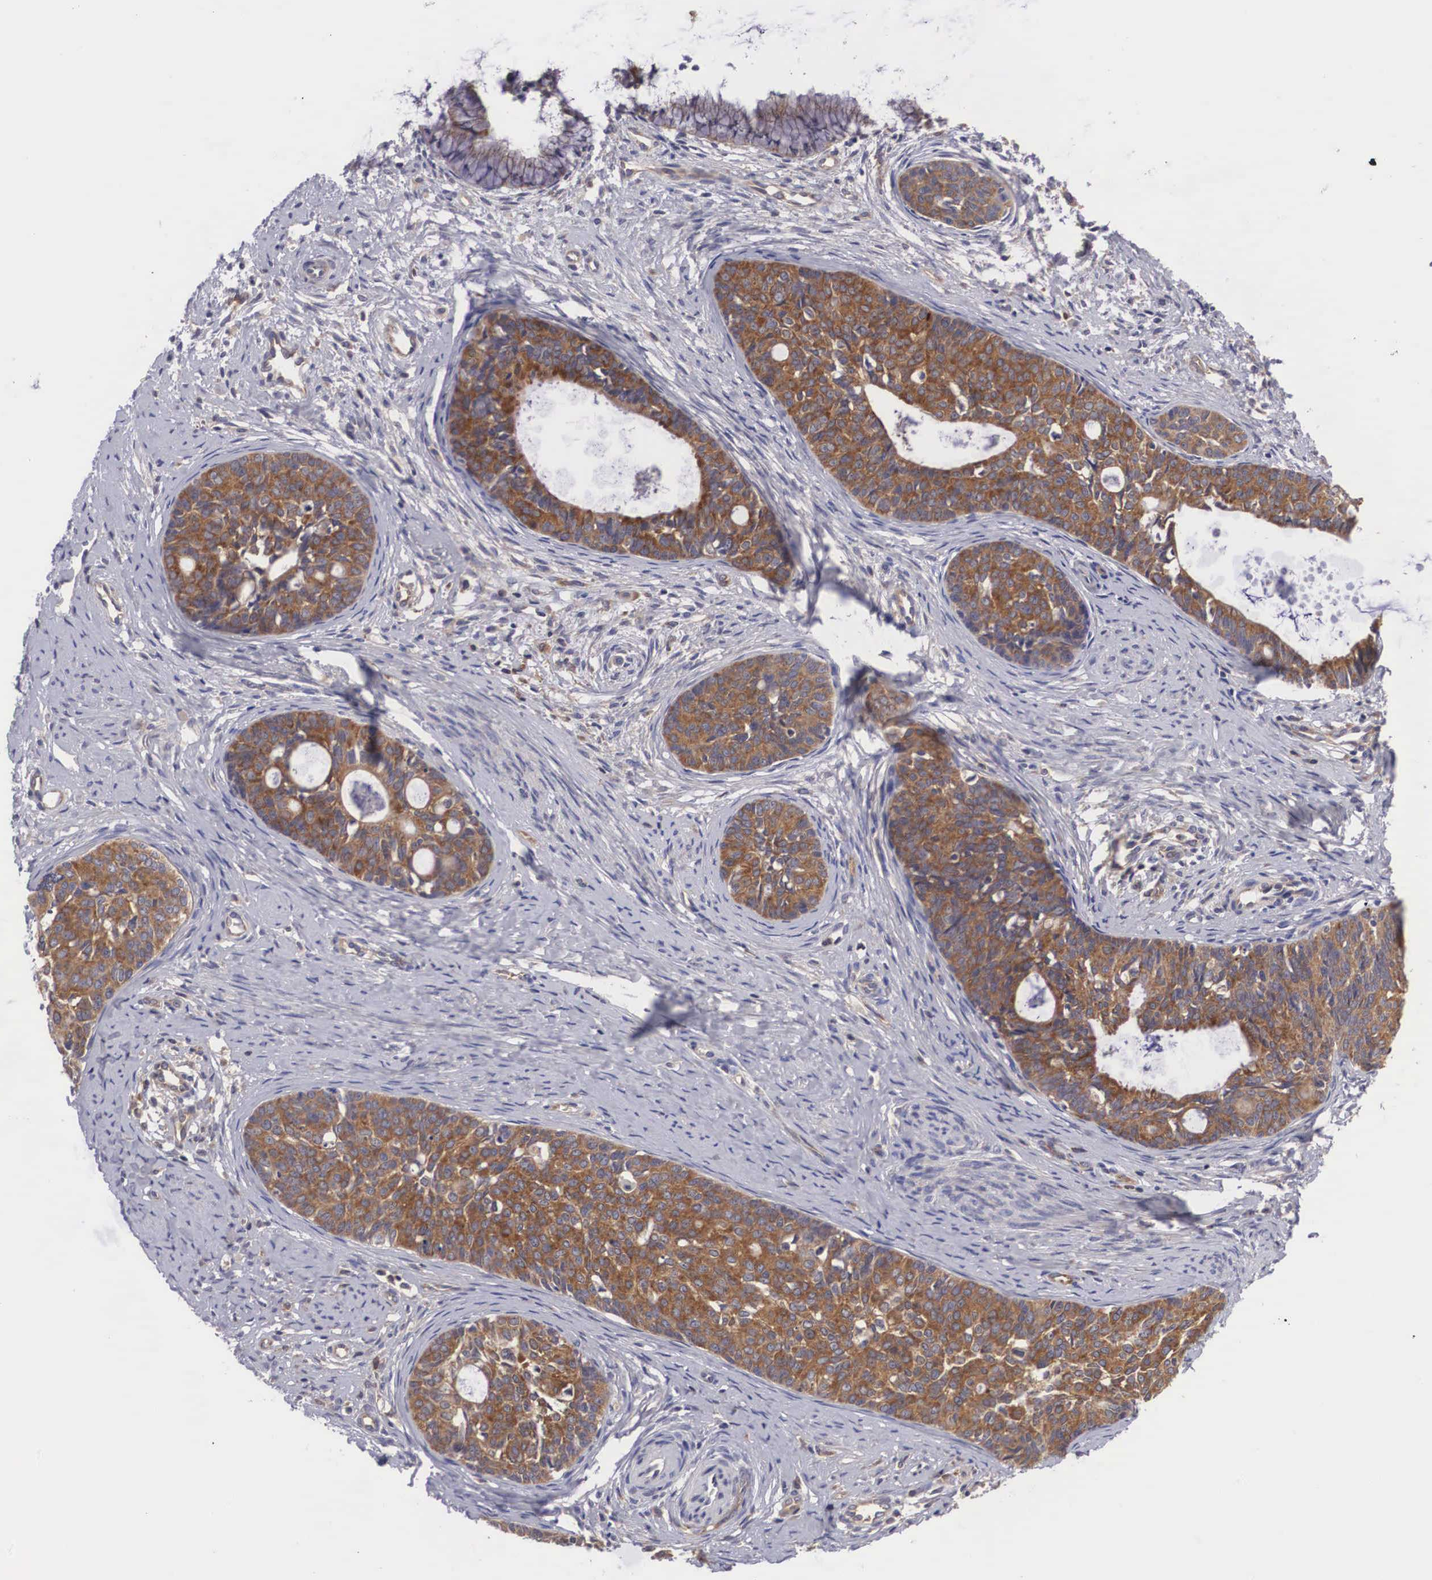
{"staining": {"intensity": "moderate", "quantity": ">75%", "location": "cytoplasmic/membranous"}, "tissue": "cervical cancer", "cell_type": "Tumor cells", "image_type": "cancer", "snomed": [{"axis": "morphology", "description": "Squamous cell carcinoma, NOS"}, {"axis": "topography", "description": "Cervix"}], "caption": "Immunohistochemical staining of cervical cancer (squamous cell carcinoma) displays medium levels of moderate cytoplasmic/membranous protein staining in approximately >75% of tumor cells.", "gene": "GRIPAP1", "patient": {"sex": "female", "age": 34}}